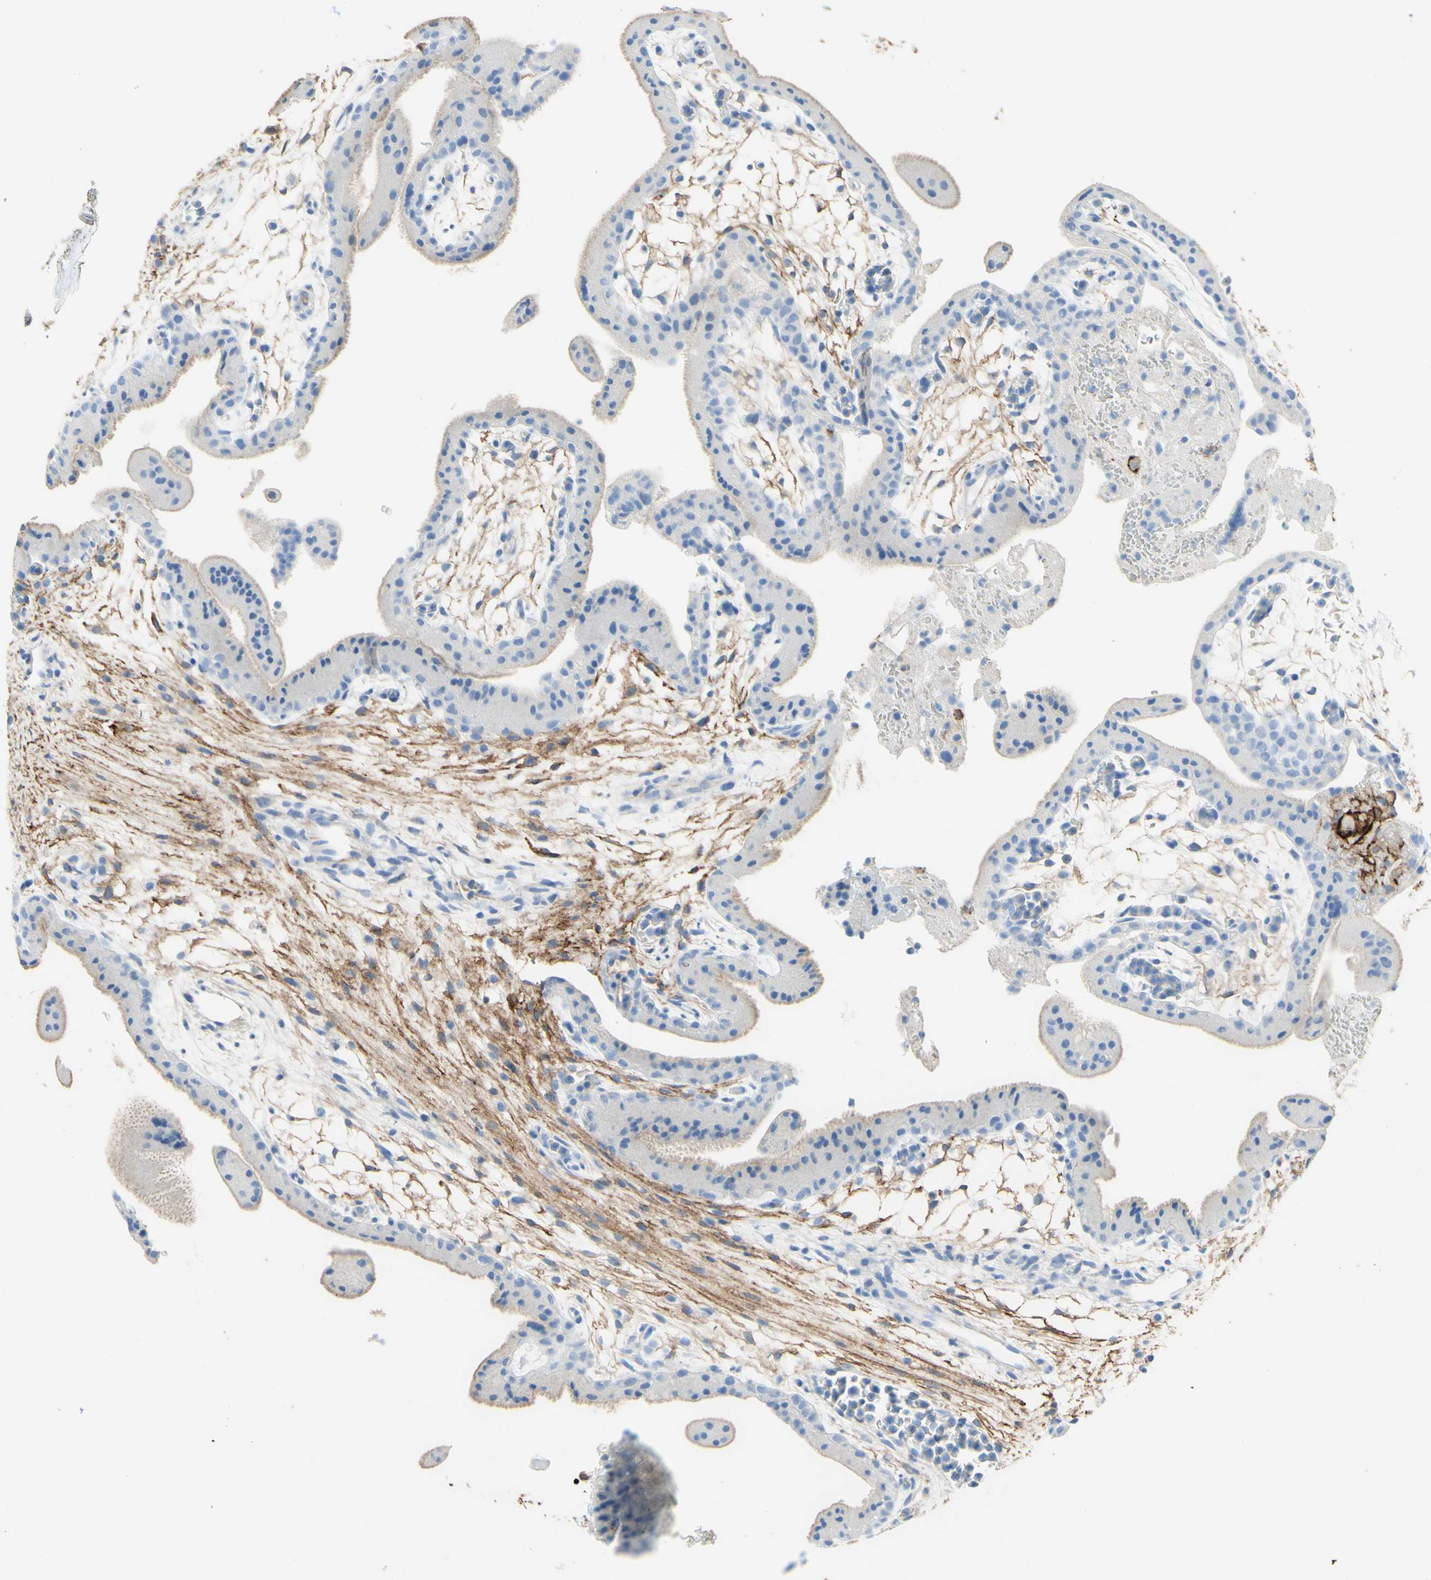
{"staining": {"intensity": "negative", "quantity": "none", "location": "none"}, "tissue": "placenta", "cell_type": "Trophoblastic cells", "image_type": "normal", "snomed": [{"axis": "morphology", "description": "Normal tissue, NOS"}, {"axis": "topography", "description": "Placenta"}], "caption": "Micrograph shows no significant protein positivity in trophoblastic cells of benign placenta. (Brightfield microscopy of DAB immunohistochemistry at high magnification).", "gene": "ALCAM", "patient": {"sex": "female", "age": 19}}